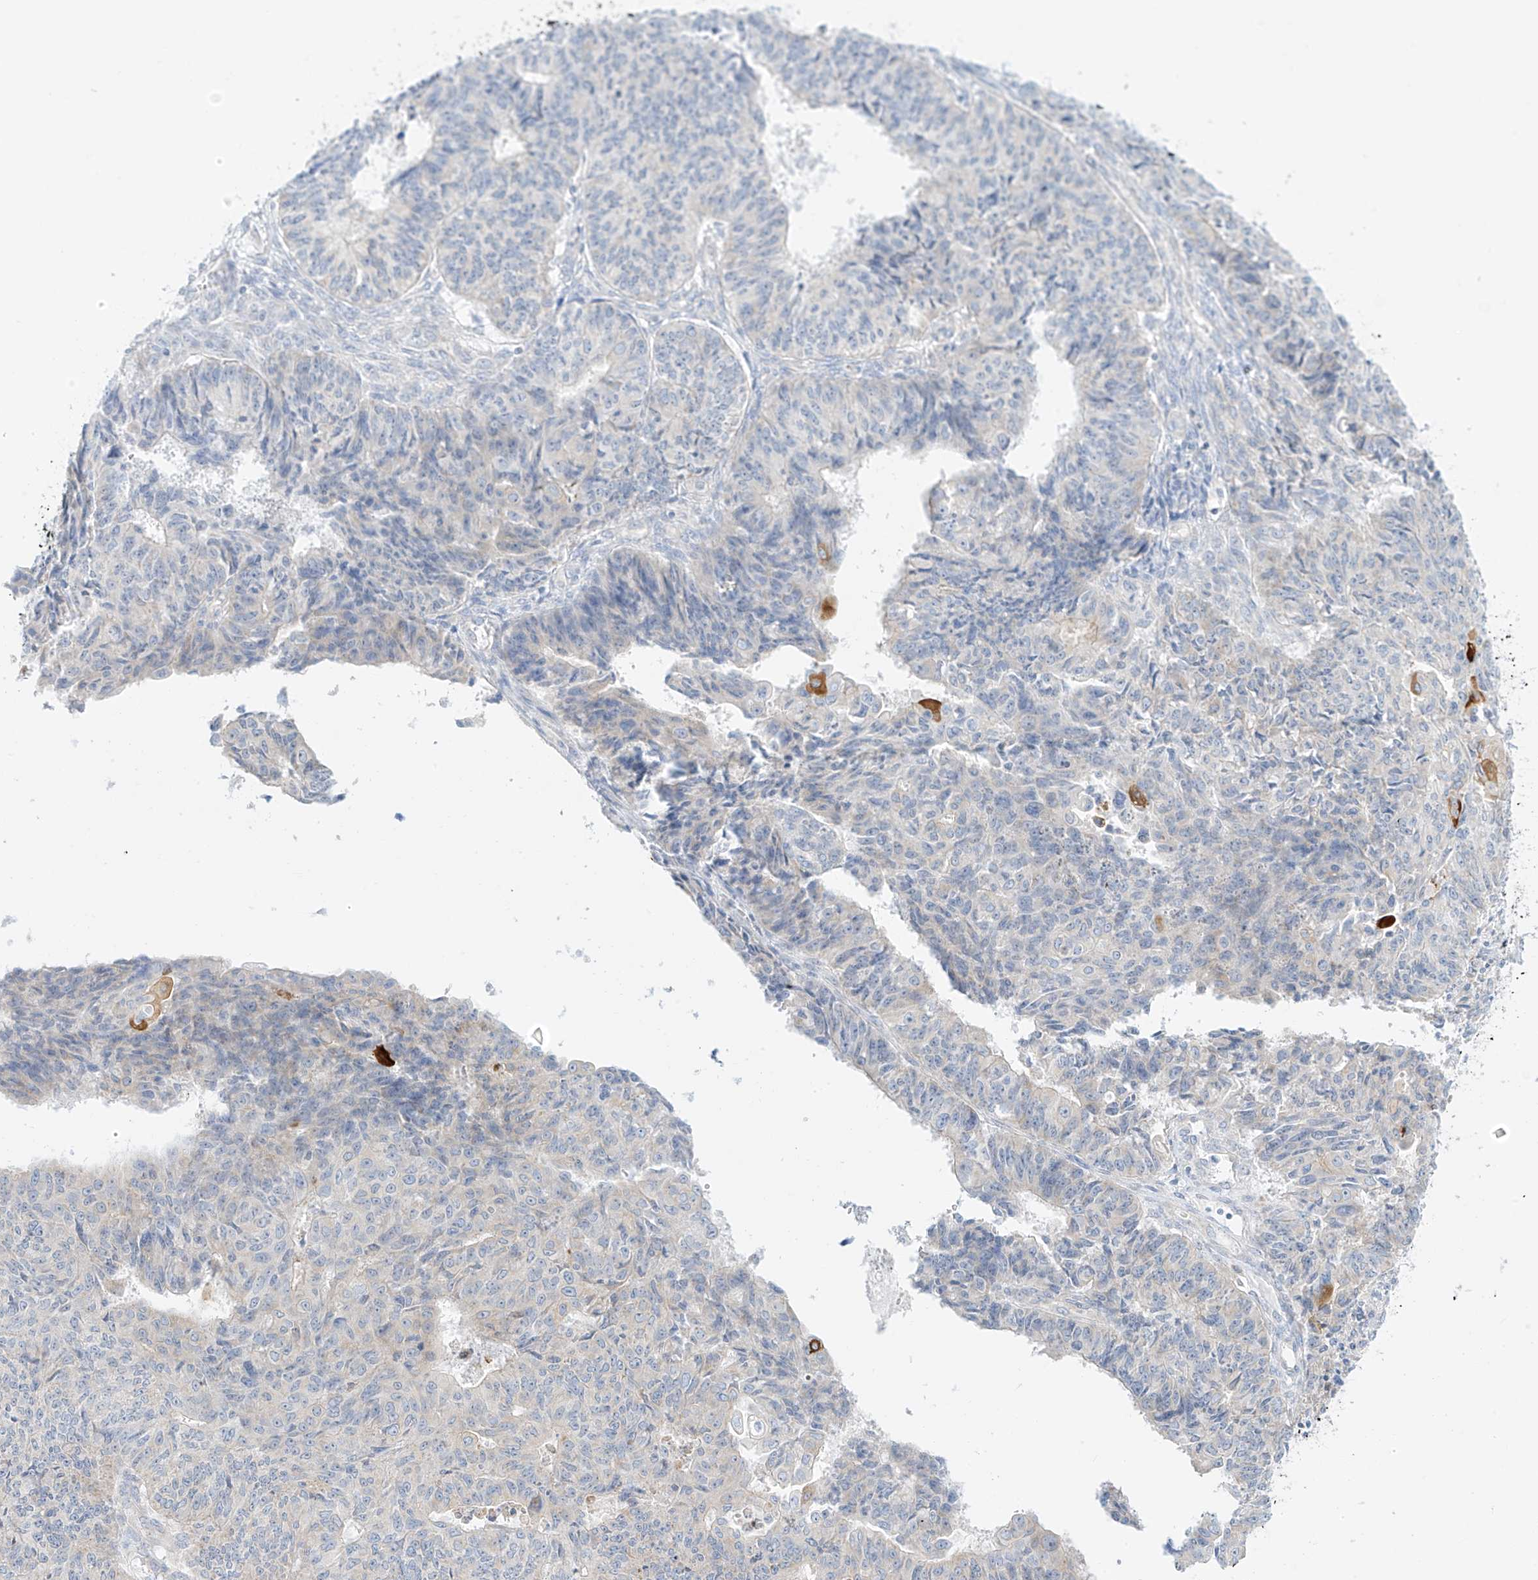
{"staining": {"intensity": "weak", "quantity": "<25%", "location": "cytoplasmic/membranous"}, "tissue": "endometrial cancer", "cell_type": "Tumor cells", "image_type": "cancer", "snomed": [{"axis": "morphology", "description": "Adenocarcinoma, NOS"}, {"axis": "topography", "description": "Endometrium"}], "caption": "Immunohistochemistry (IHC) image of adenocarcinoma (endometrial) stained for a protein (brown), which displays no staining in tumor cells.", "gene": "SYTL3", "patient": {"sex": "female", "age": 32}}